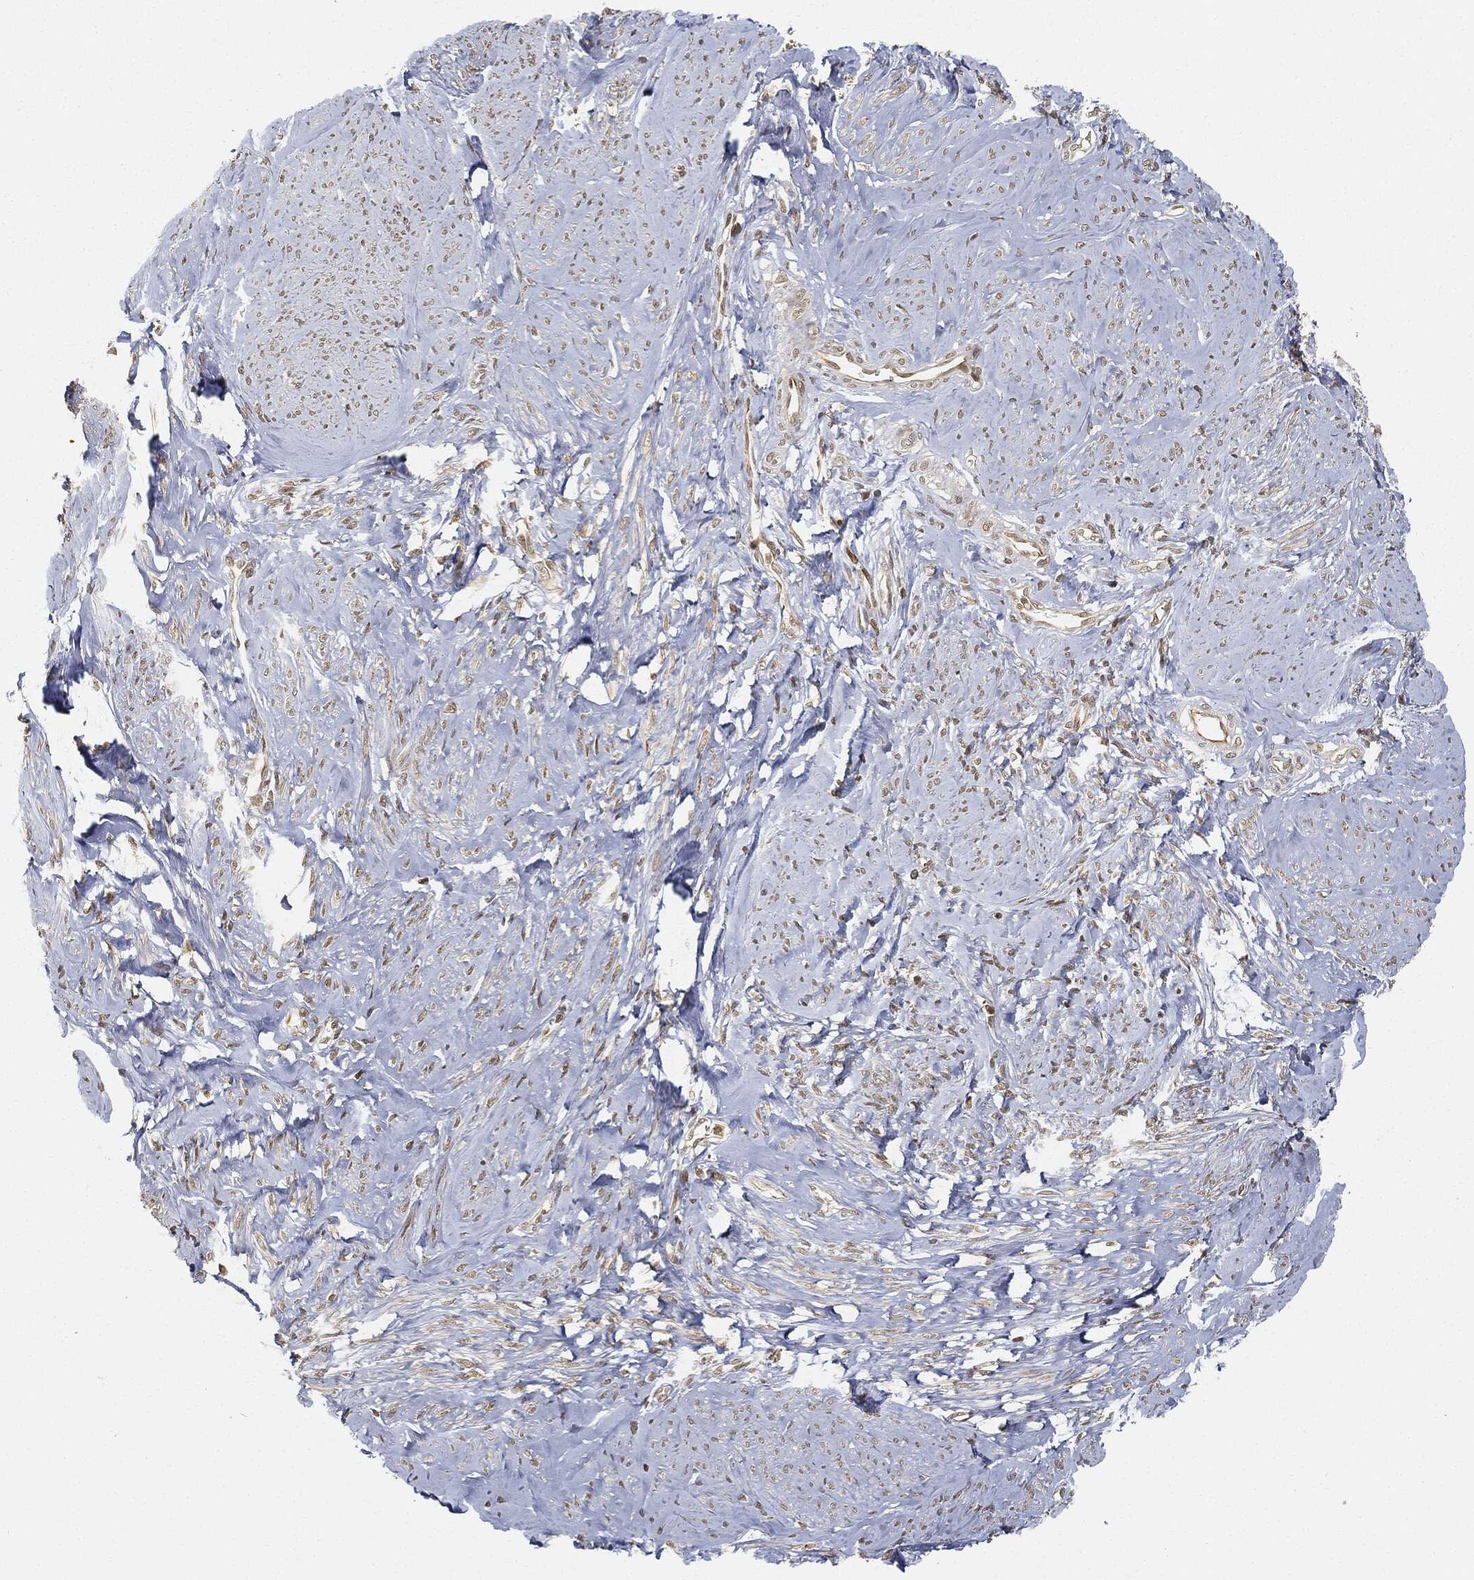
{"staining": {"intensity": "moderate", "quantity": "25%-75%", "location": "nuclear"}, "tissue": "smooth muscle", "cell_type": "Smooth muscle cells", "image_type": "normal", "snomed": [{"axis": "morphology", "description": "Normal tissue, NOS"}, {"axis": "topography", "description": "Smooth muscle"}], "caption": "Protein expression analysis of benign human smooth muscle reveals moderate nuclear expression in about 25%-75% of smooth muscle cells.", "gene": "CIB1", "patient": {"sex": "female", "age": 48}}